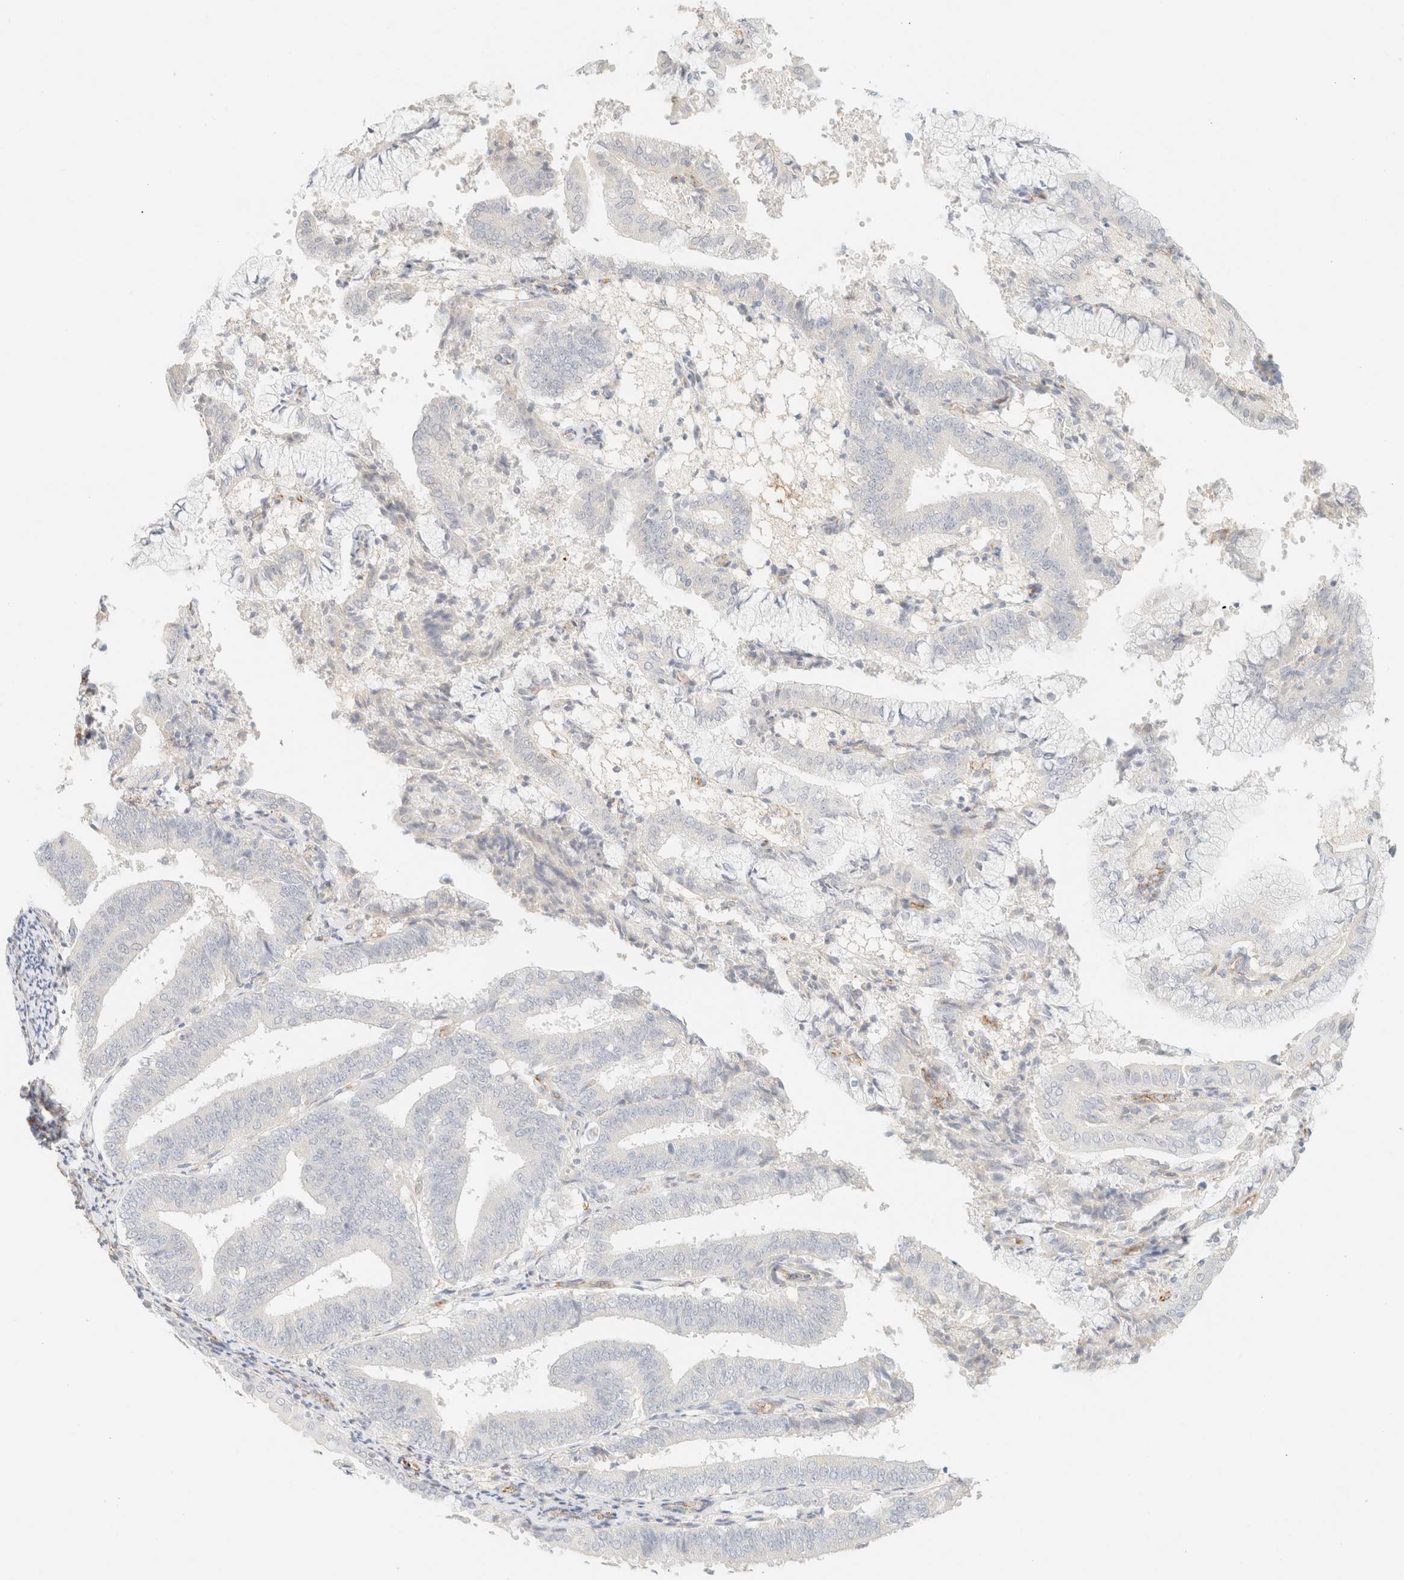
{"staining": {"intensity": "negative", "quantity": "none", "location": "none"}, "tissue": "endometrial cancer", "cell_type": "Tumor cells", "image_type": "cancer", "snomed": [{"axis": "morphology", "description": "Adenocarcinoma, NOS"}, {"axis": "topography", "description": "Endometrium"}], "caption": "Histopathology image shows no significant protein staining in tumor cells of adenocarcinoma (endometrial).", "gene": "SPARCL1", "patient": {"sex": "female", "age": 63}}